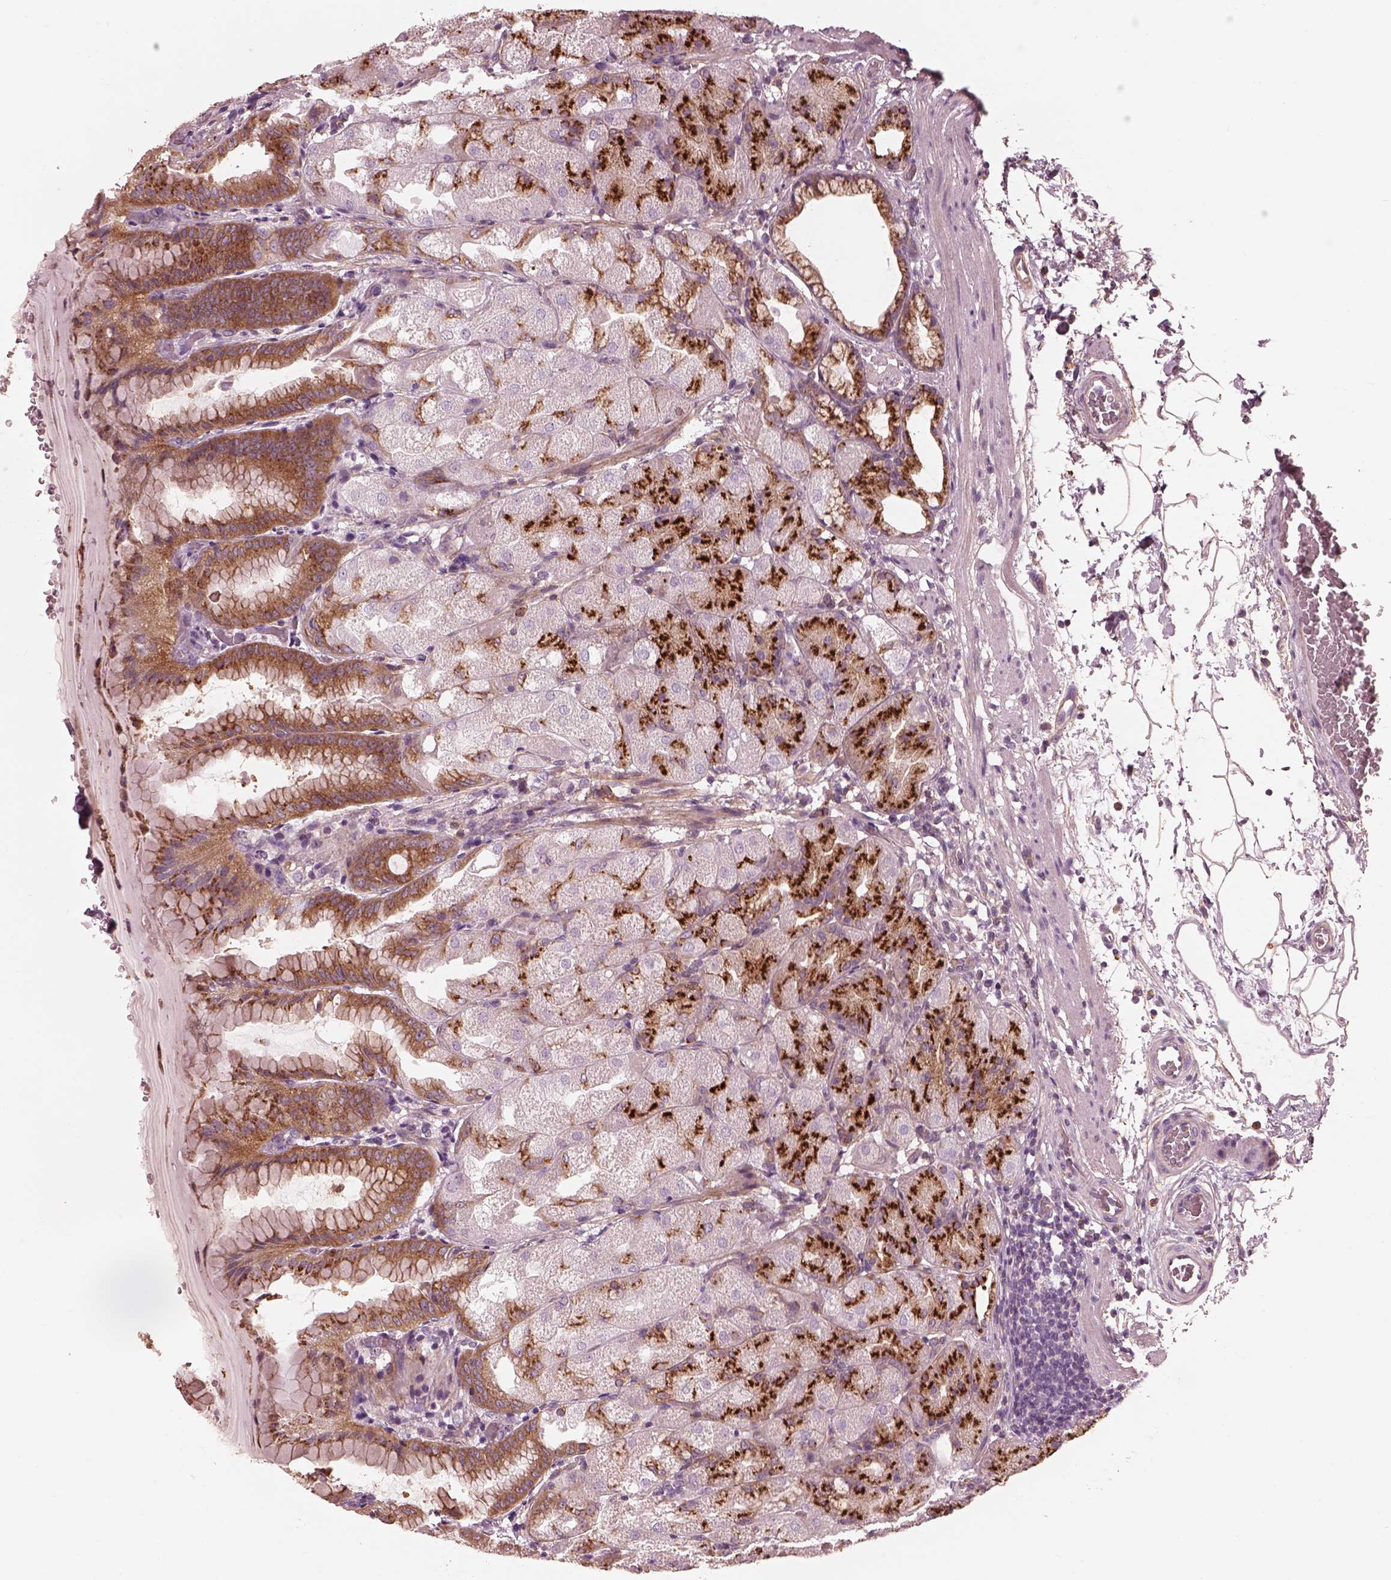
{"staining": {"intensity": "strong", "quantity": "25%-75%", "location": "cytoplasmic/membranous"}, "tissue": "stomach", "cell_type": "Glandular cells", "image_type": "normal", "snomed": [{"axis": "morphology", "description": "Normal tissue, NOS"}, {"axis": "topography", "description": "Stomach, upper"}, {"axis": "topography", "description": "Stomach"}, {"axis": "topography", "description": "Stomach, lower"}], "caption": "Immunohistochemistry histopathology image of normal stomach: human stomach stained using IHC reveals high levels of strong protein expression localized specifically in the cytoplasmic/membranous of glandular cells, appearing as a cytoplasmic/membranous brown color.", "gene": "ELAPOR1", "patient": {"sex": "male", "age": 62}}